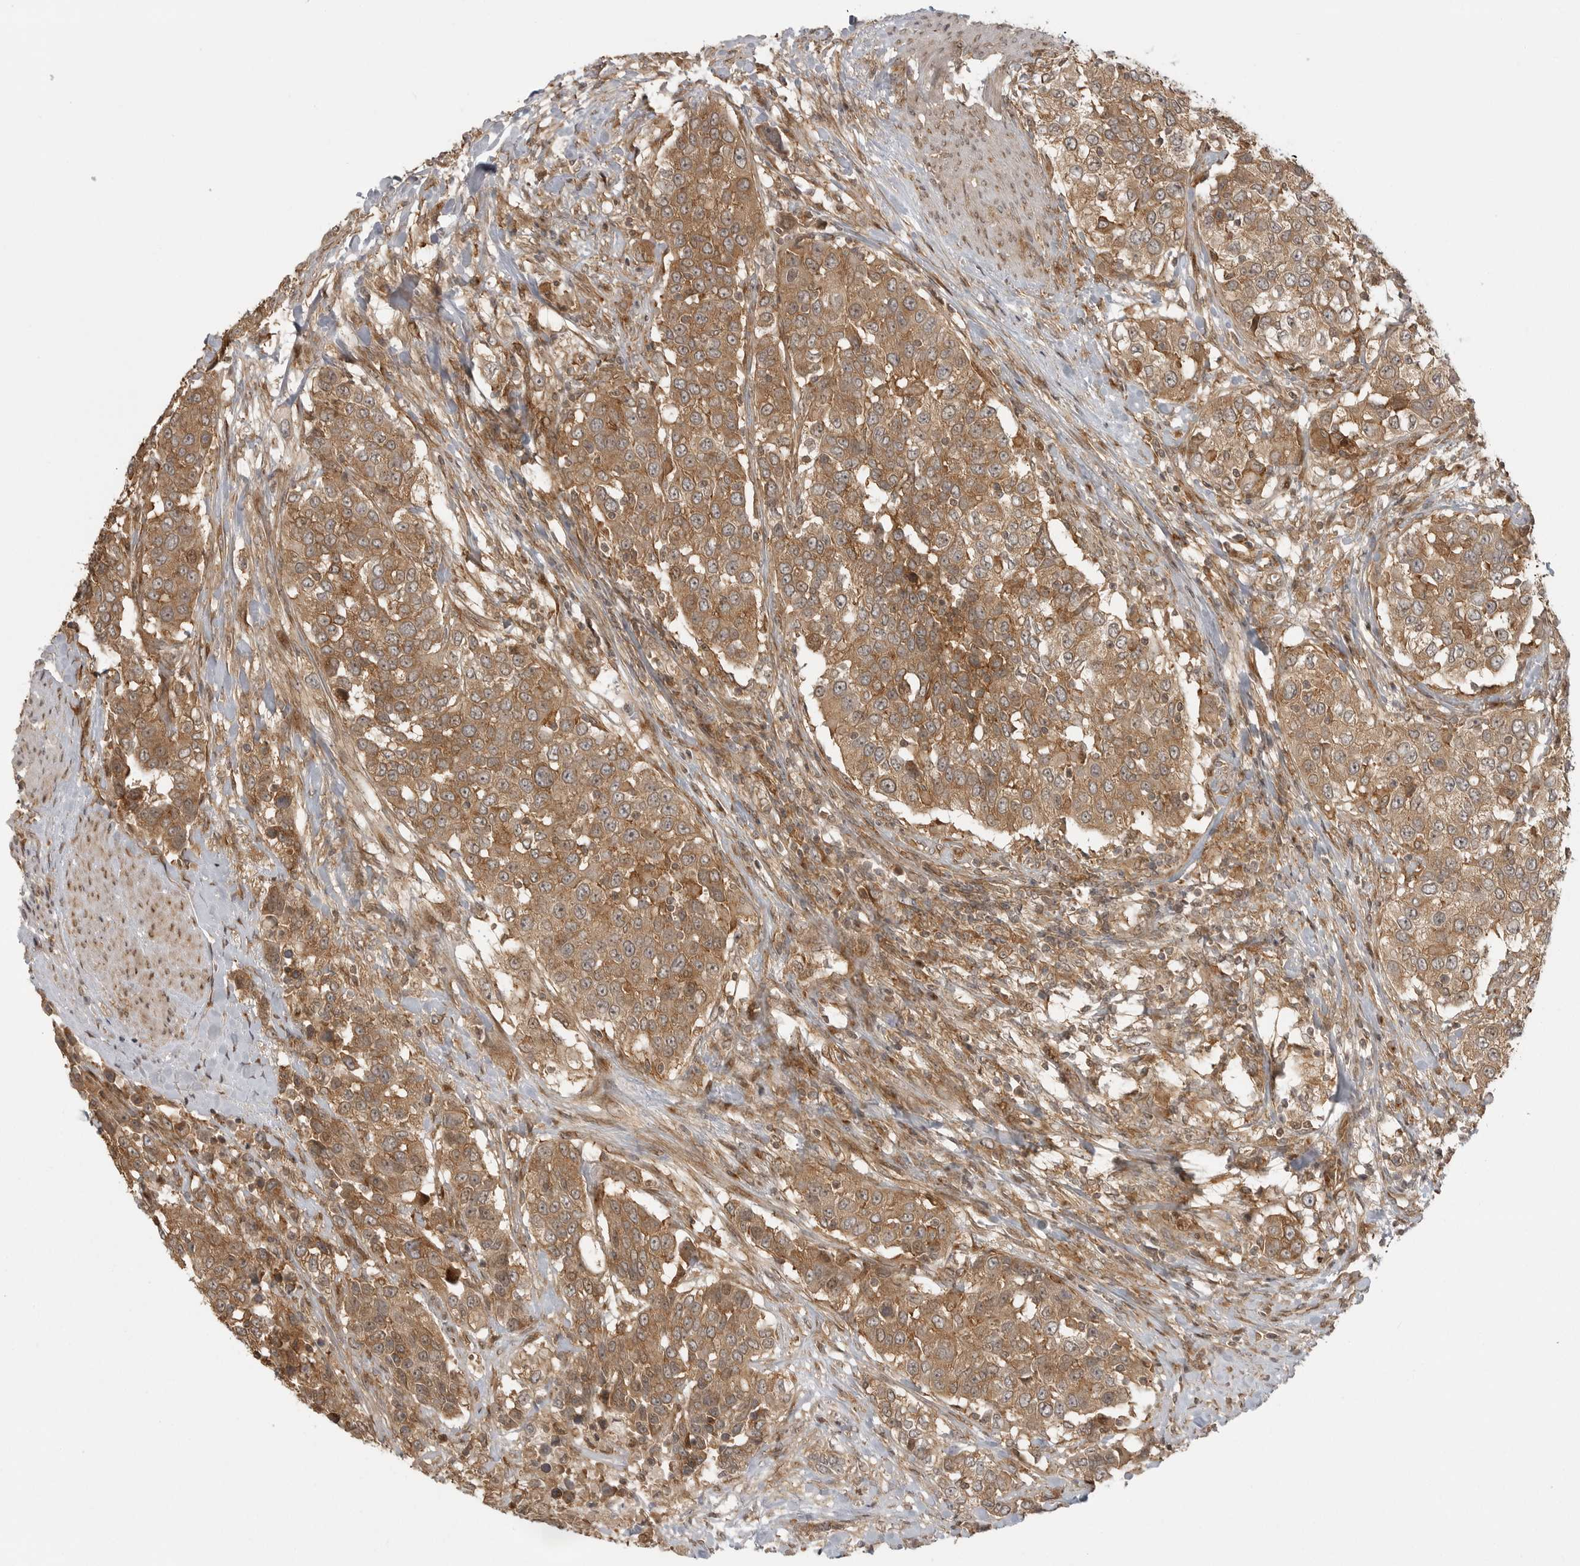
{"staining": {"intensity": "moderate", "quantity": ">75%", "location": "cytoplasmic/membranous"}, "tissue": "urothelial cancer", "cell_type": "Tumor cells", "image_type": "cancer", "snomed": [{"axis": "morphology", "description": "Urothelial carcinoma, High grade"}, {"axis": "topography", "description": "Urinary bladder"}], "caption": "Brown immunohistochemical staining in human high-grade urothelial carcinoma shows moderate cytoplasmic/membranous staining in about >75% of tumor cells. (IHC, brightfield microscopy, high magnification).", "gene": "FAT3", "patient": {"sex": "female", "age": 80}}